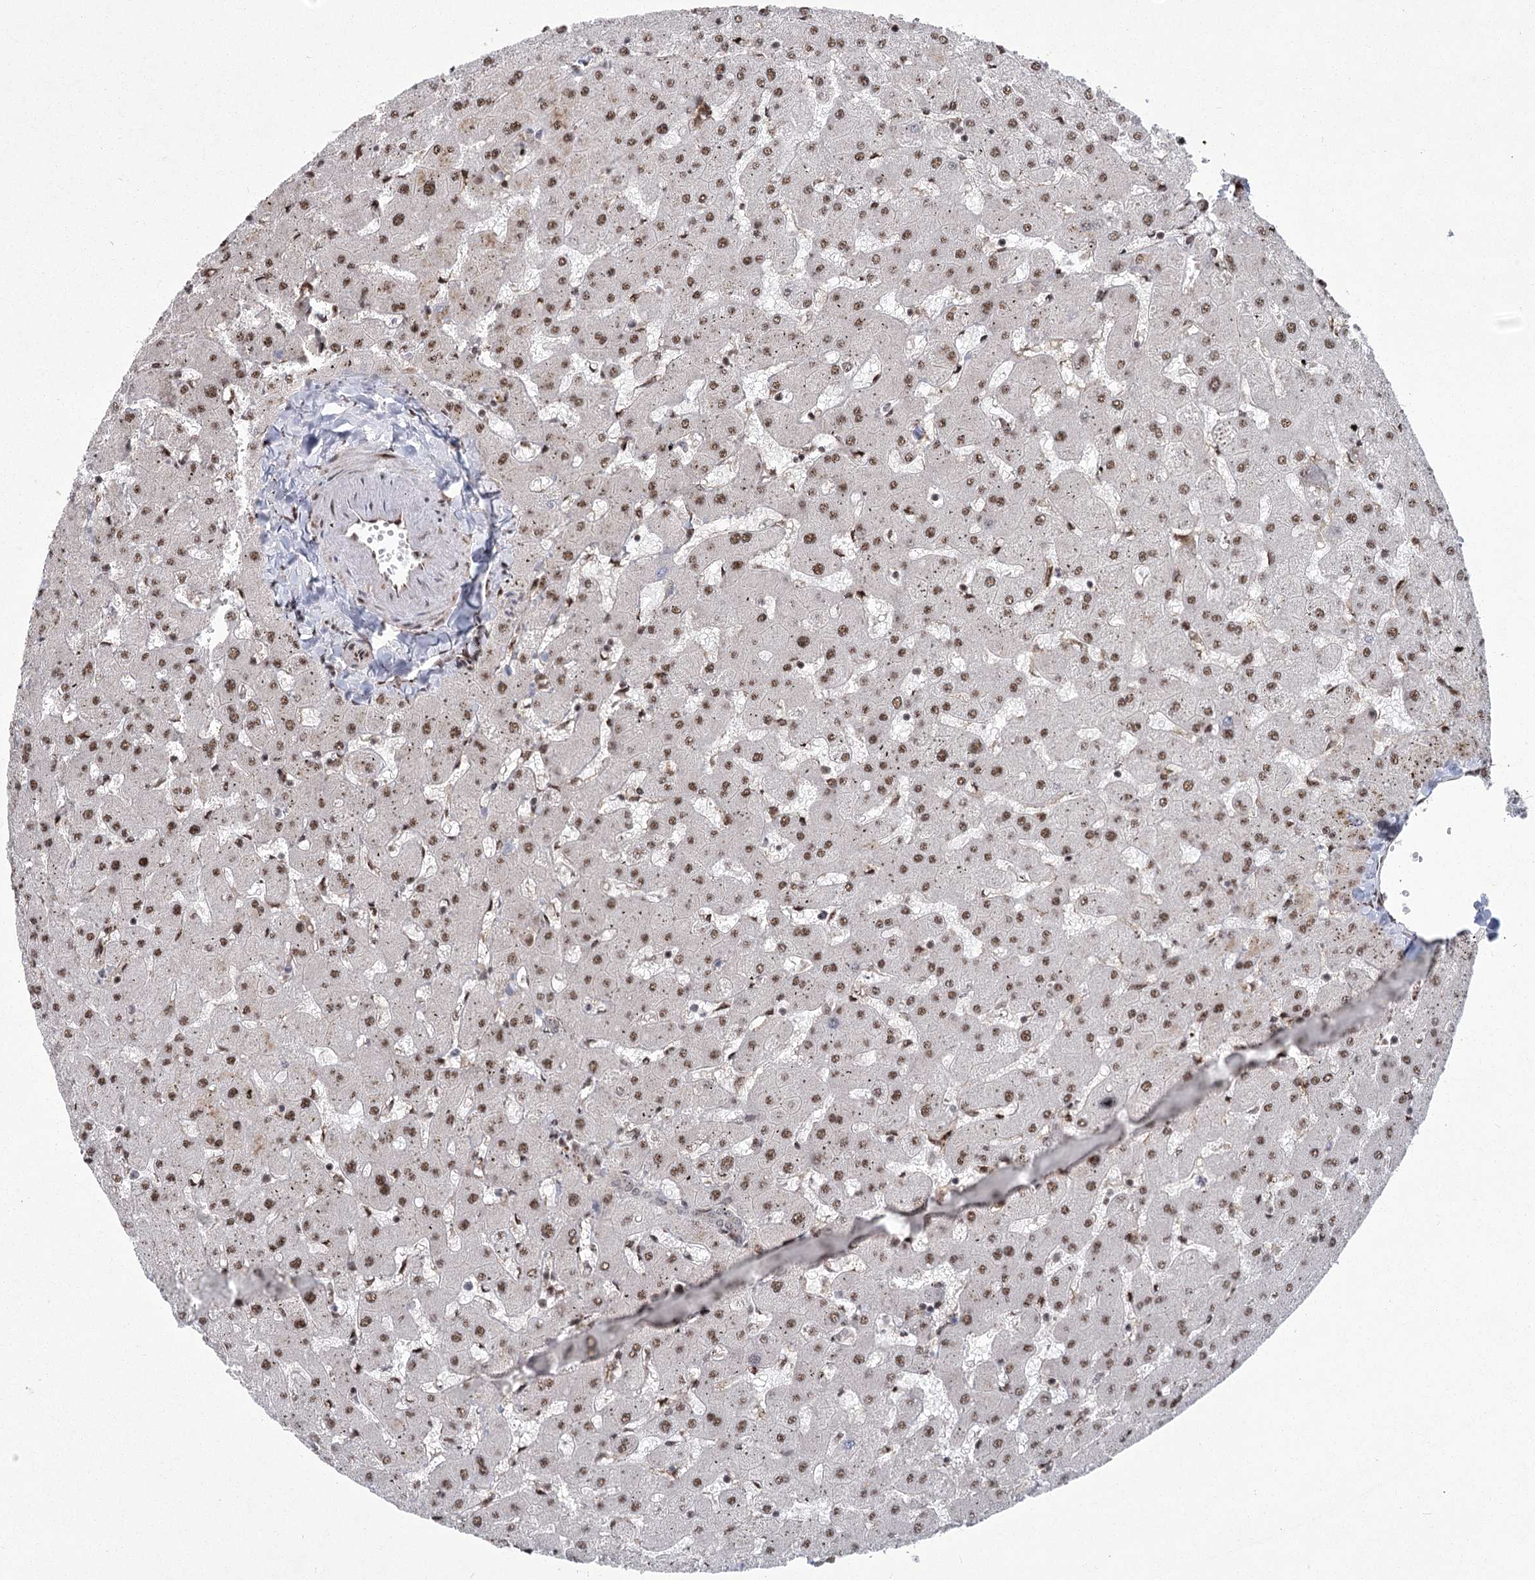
{"staining": {"intensity": "negative", "quantity": "none", "location": "none"}, "tissue": "liver", "cell_type": "Cholangiocytes", "image_type": "normal", "snomed": [{"axis": "morphology", "description": "Normal tissue, NOS"}, {"axis": "topography", "description": "Liver"}], "caption": "IHC of normal liver shows no positivity in cholangiocytes.", "gene": "PARM1", "patient": {"sex": "female", "age": 63}}